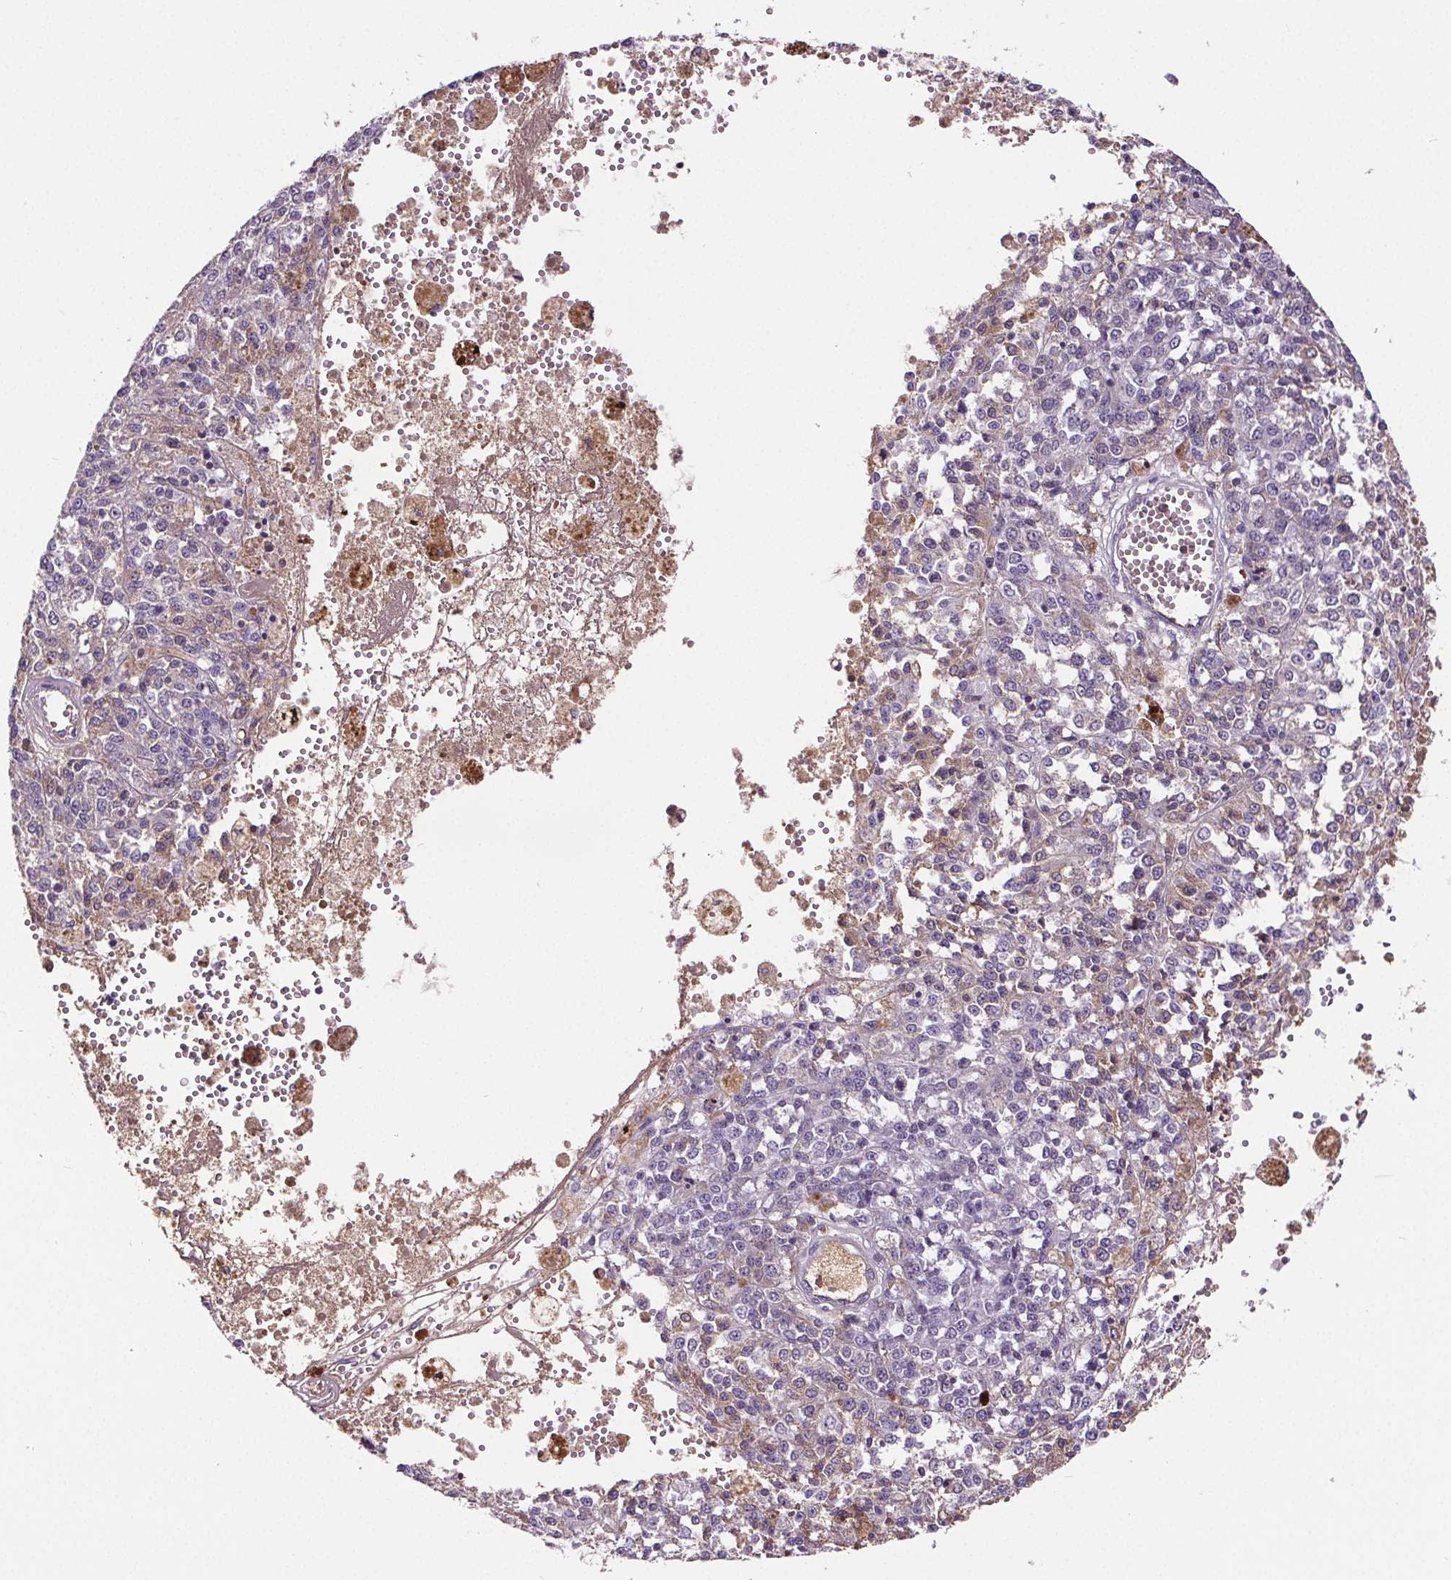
{"staining": {"intensity": "negative", "quantity": "none", "location": "none"}, "tissue": "melanoma", "cell_type": "Tumor cells", "image_type": "cancer", "snomed": [{"axis": "morphology", "description": "Malignant melanoma, Metastatic site"}, {"axis": "topography", "description": "Lymph node"}], "caption": "This is an IHC micrograph of malignant melanoma (metastatic site). There is no positivity in tumor cells.", "gene": "CD5L", "patient": {"sex": "female", "age": 64}}